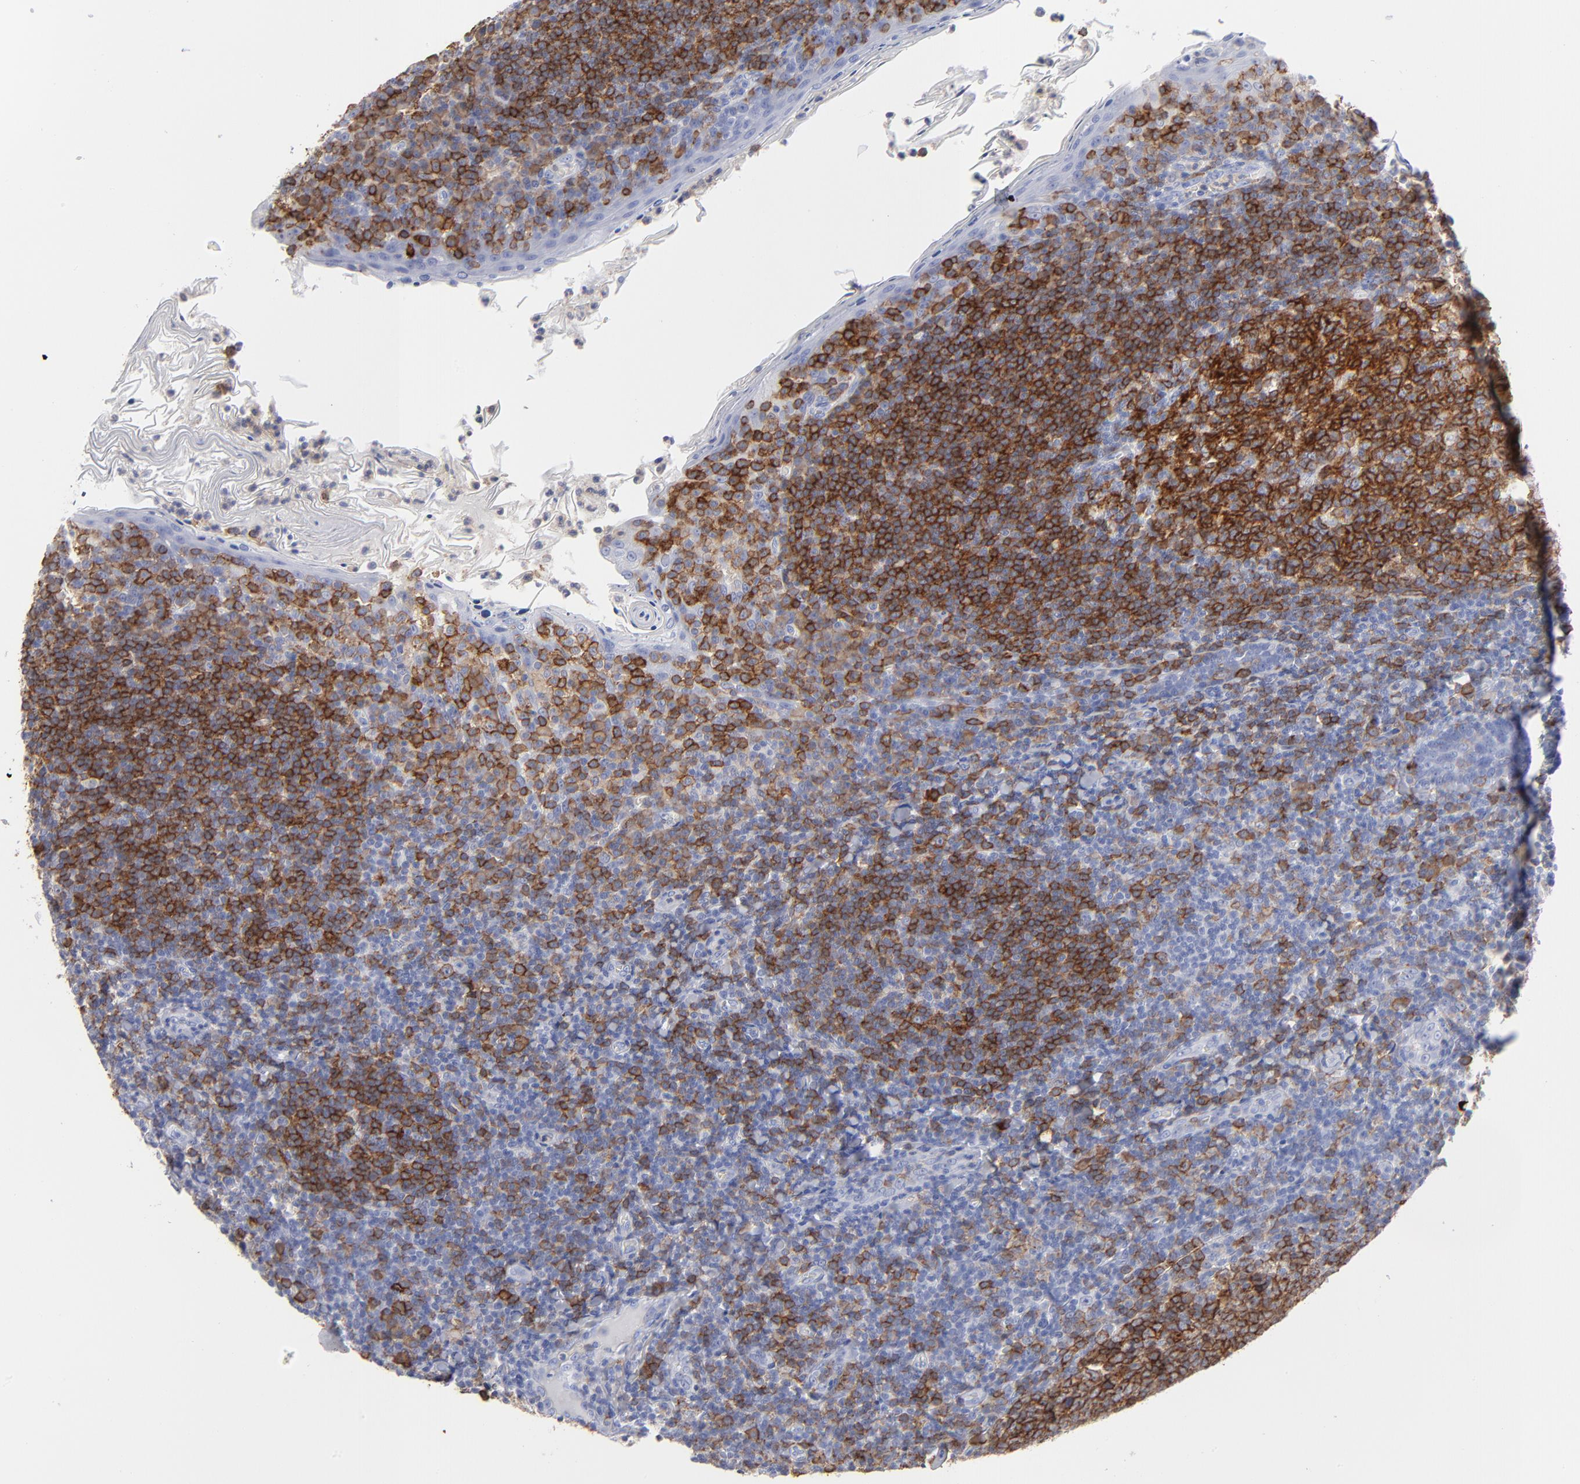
{"staining": {"intensity": "strong", "quantity": ">75%", "location": "cytoplasmic/membranous"}, "tissue": "tonsil", "cell_type": "Germinal center cells", "image_type": "normal", "snomed": [{"axis": "morphology", "description": "Normal tissue, NOS"}, {"axis": "topography", "description": "Tonsil"}], "caption": "Immunohistochemical staining of normal tonsil exhibits high levels of strong cytoplasmic/membranous expression in approximately >75% of germinal center cells.", "gene": "LAT2", "patient": {"sex": "male", "age": 31}}